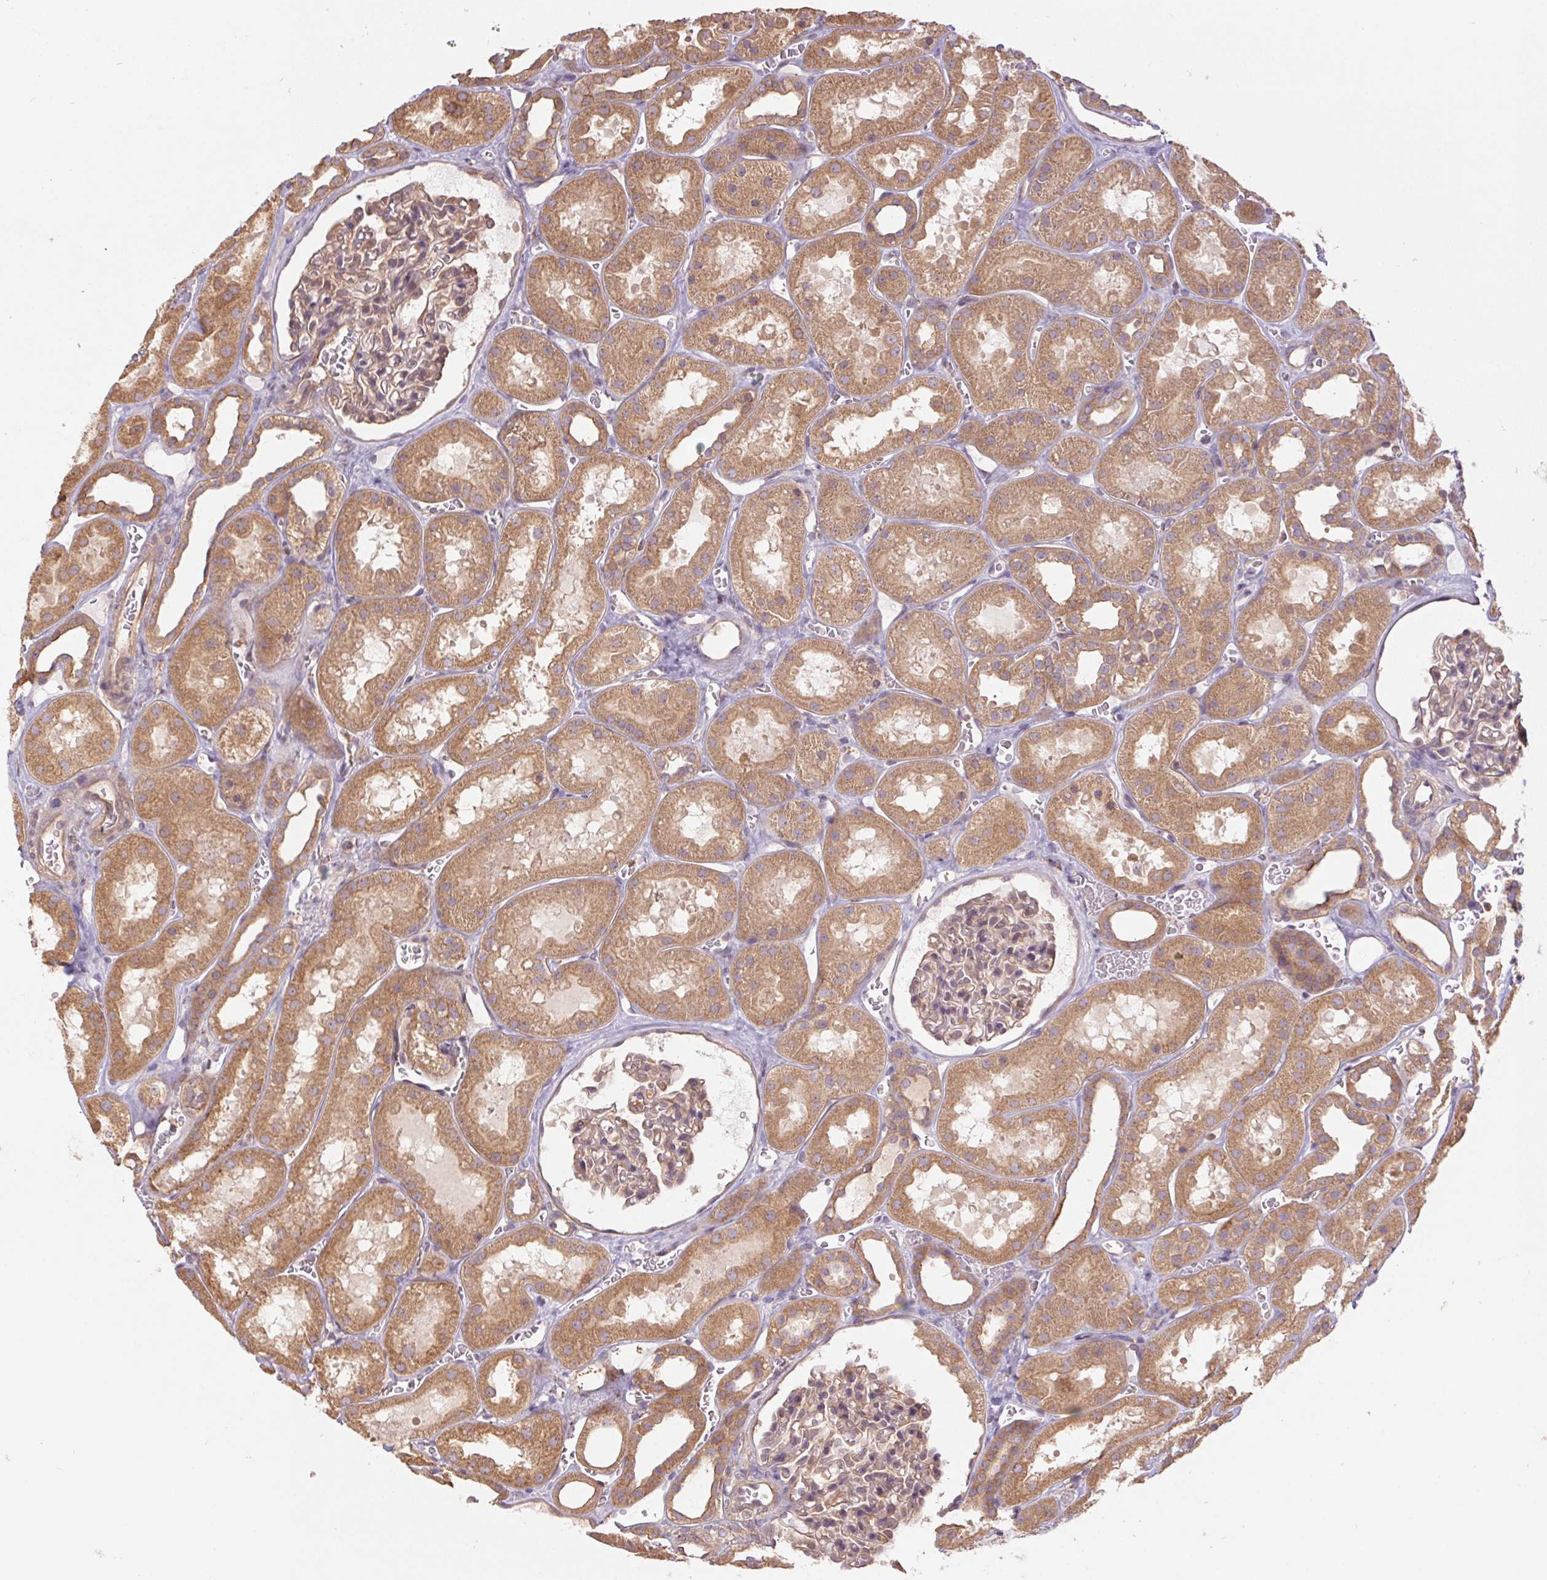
{"staining": {"intensity": "weak", "quantity": ">75%", "location": "cytoplasmic/membranous"}, "tissue": "kidney", "cell_type": "Cells in glomeruli", "image_type": "normal", "snomed": [{"axis": "morphology", "description": "Normal tissue, NOS"}, {"axis": "topography", "description": "Kidney"}], "caption": "Protein expression analysis of normal kidney demonstrates weak cytoplasmic/membranous staining in about >75% of cells in glomeruli.", "gene": "TUBA1A", "patient": {"sex": "female", "age": 41}}